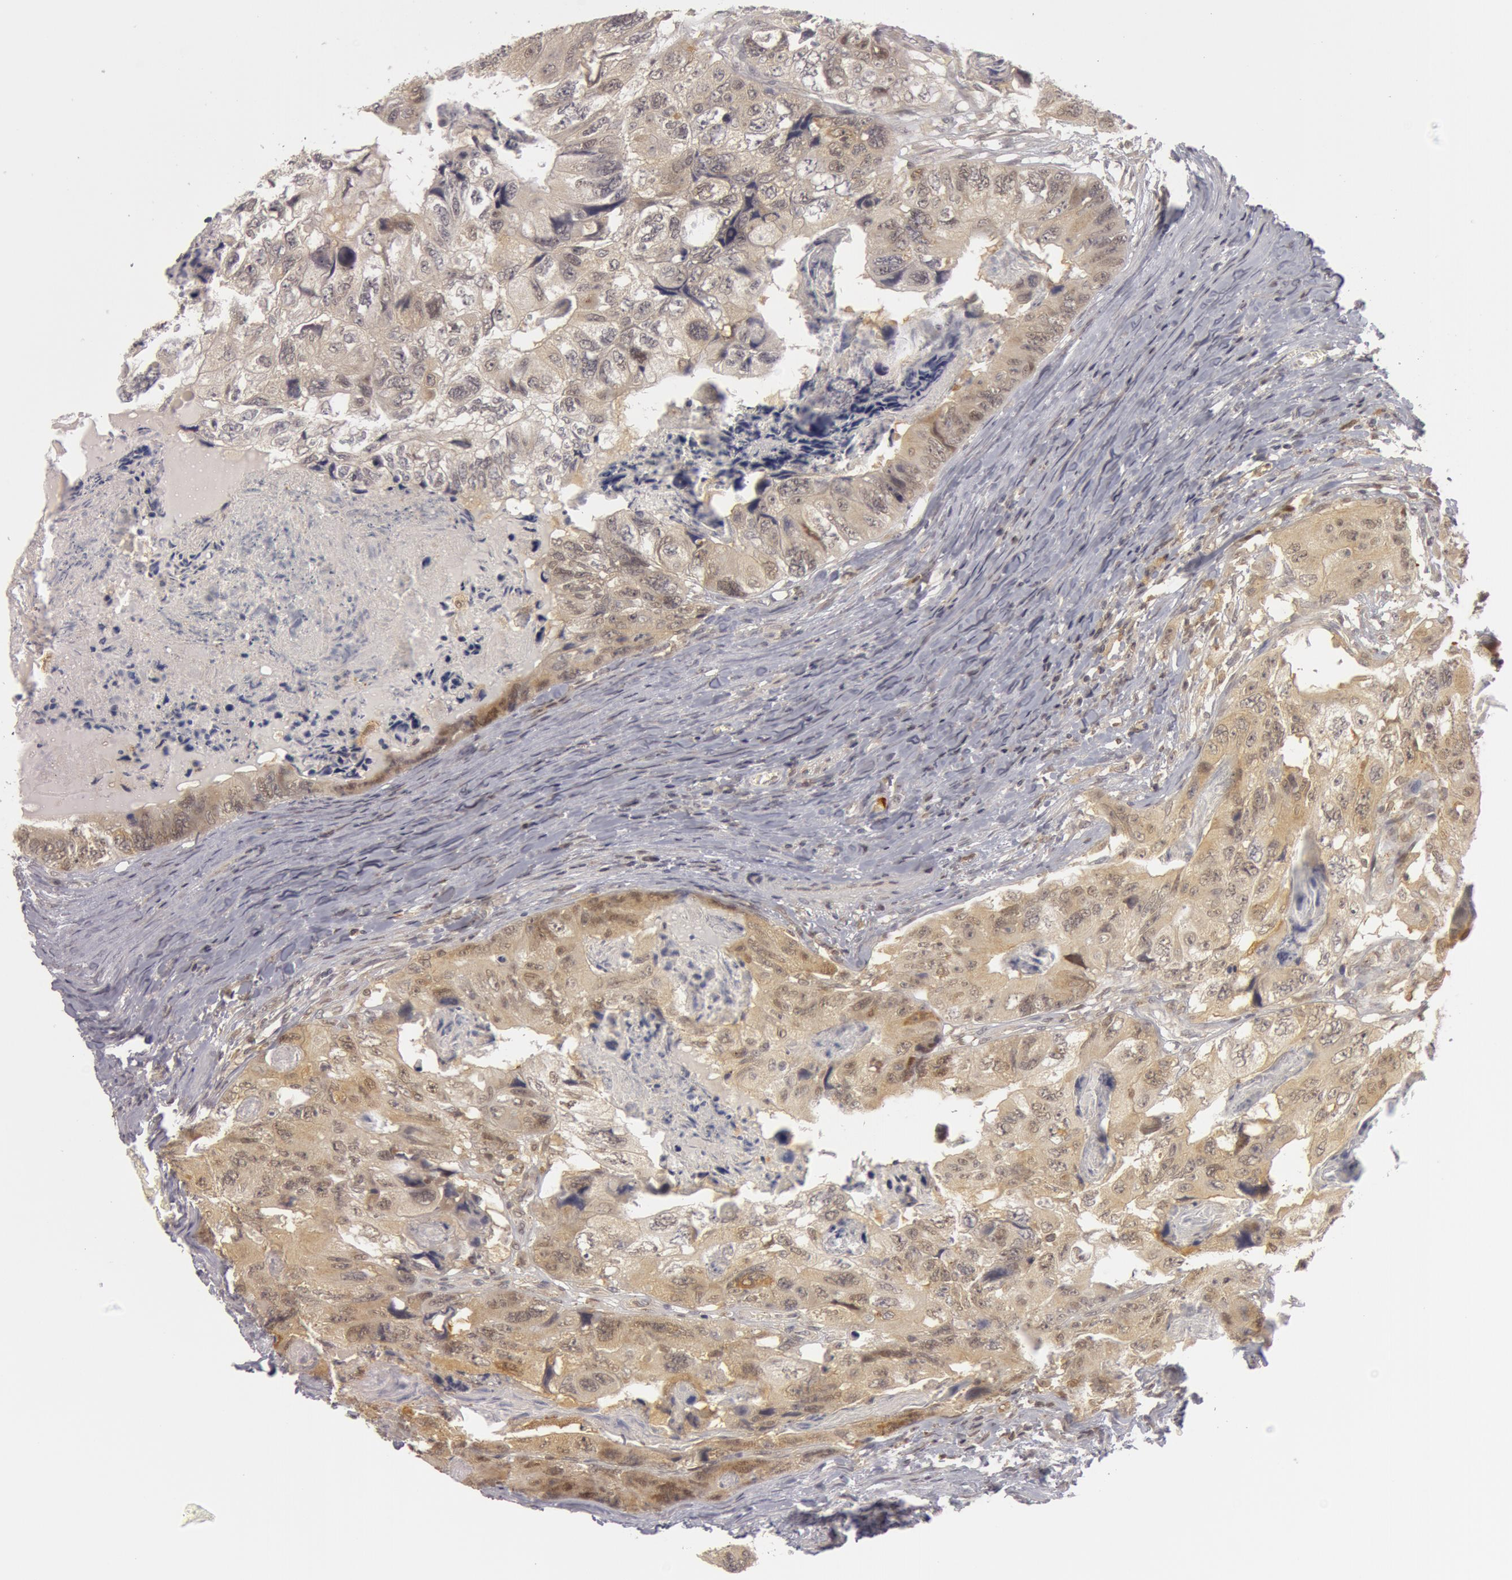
{"staining": {"intensity": "moderate", "quantity": ">75%", "location": "nuclear"}, "tissue": "colorectal cancer", "cell_type": "Tumor cells", "image_type": "cancer", "snomed": [{"axis": "morphology", "description": "Adenocarcinoma, NOS"}, {"axis": "topography", "description": "Rectum"}], "caption": "High-power microscopy captured an immunohistochemistry (IHC) photomicrograph of colorectal cancer (adenocarcinoma), revealing moderate nuclear expression in about >75% of tumor cells. (IHC, brightfield microscopy, high magnification).", "gene": "OASL", "patient": {"sex": "female", "age": 82}}